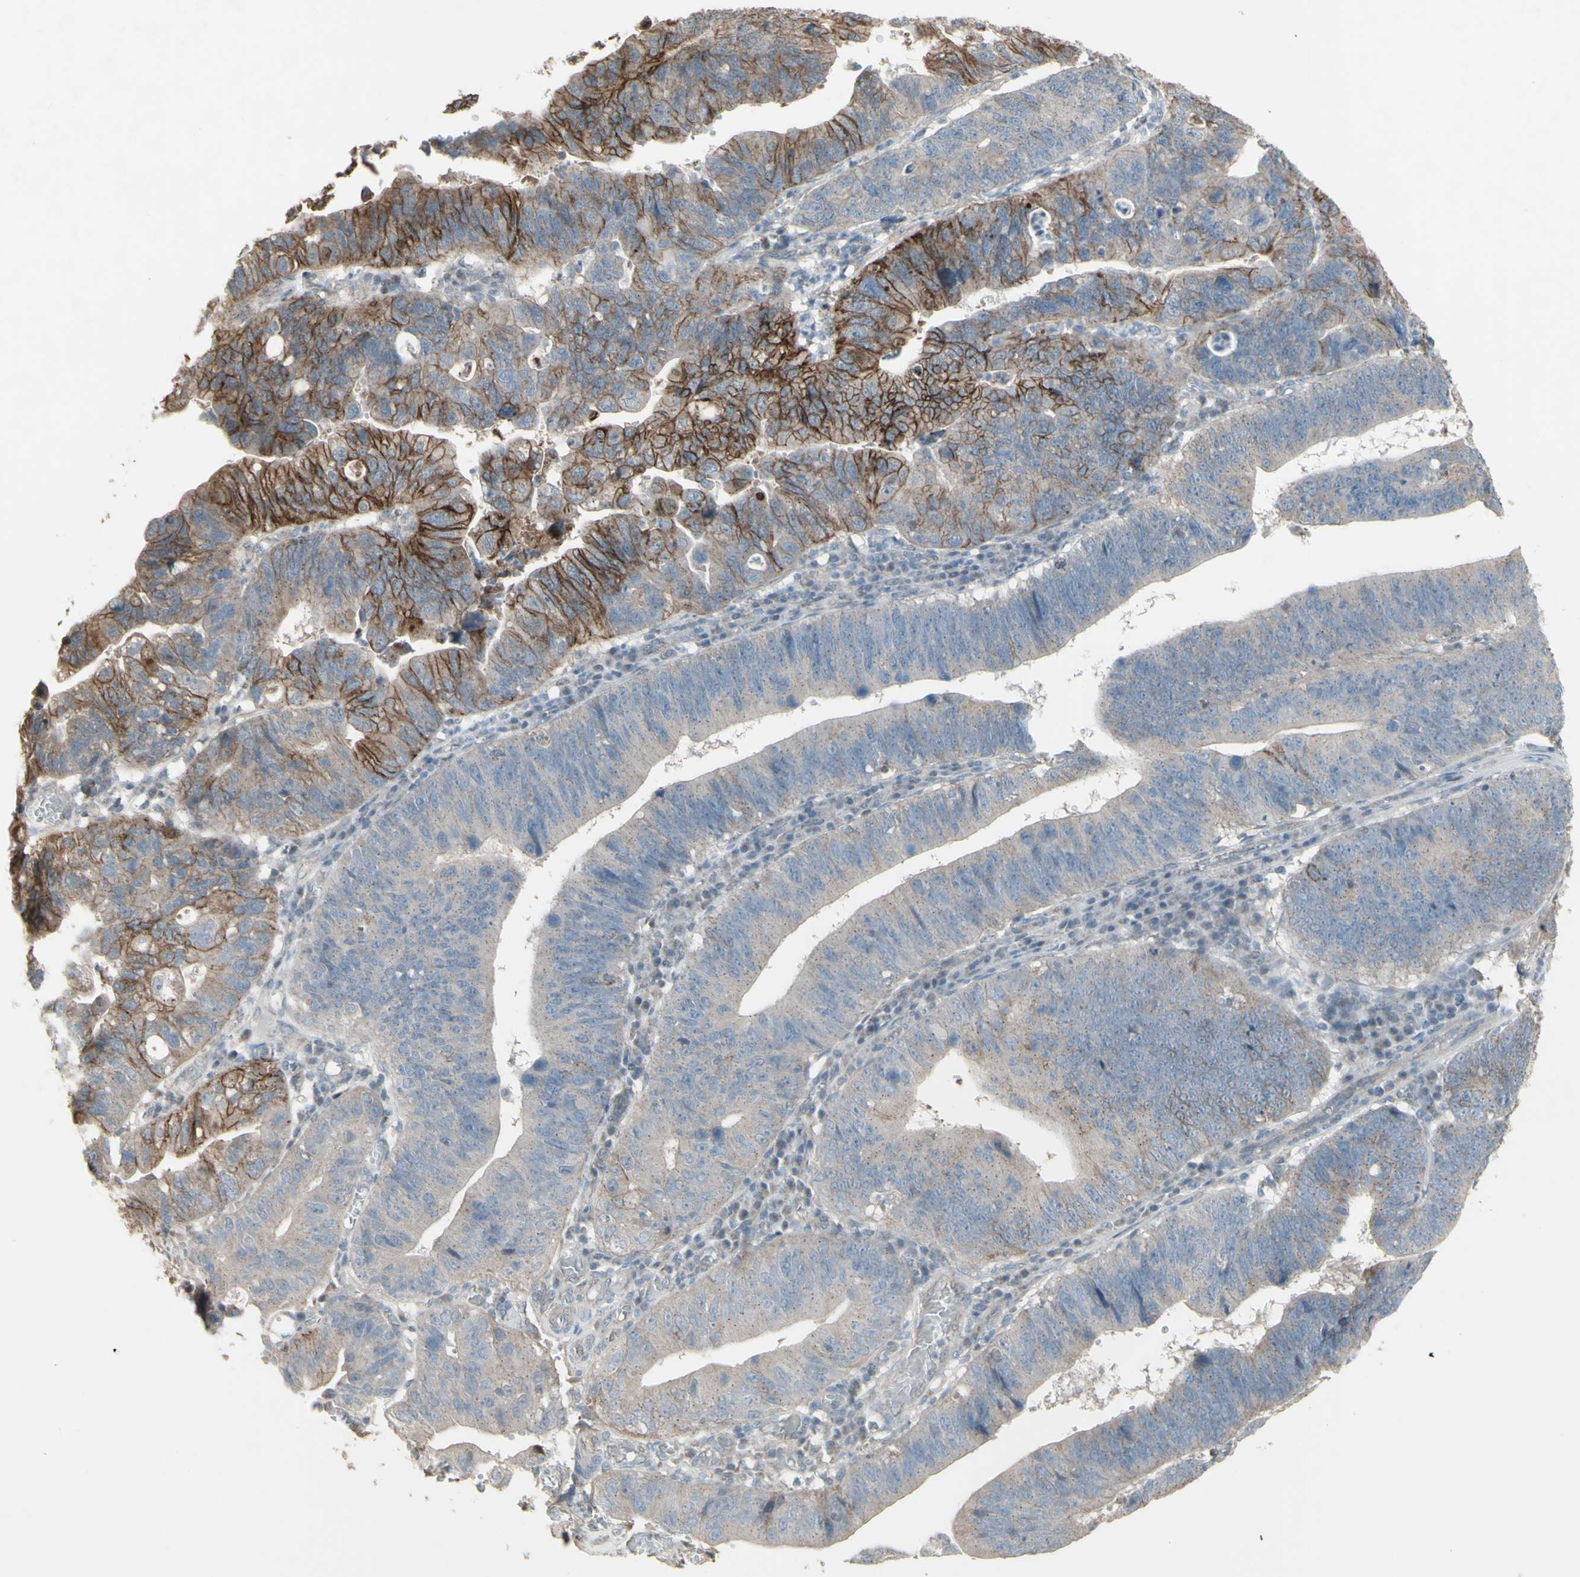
{"staining": {"intensity": "moderate", "quantity": ">75%", "location": "cytoplasmic/membranous"}, "tissue": "stomach cancer", "cell_type": "Tumor cells", "image_type": "cancer", "snomed": [{"axis": "morphology", "description": "Adenocarcinoma, NOS"}, {"axis": "topography", "description": "Stomach"}], "caption": "The photomicrograph shows a brown stain indicating the presence of a protein in the cytoplasmic/membranous of tumor cells in adenocarcinoma (stomach).", "gene": "FXYD3", "patient": {"sex": "male", "age": 59}}